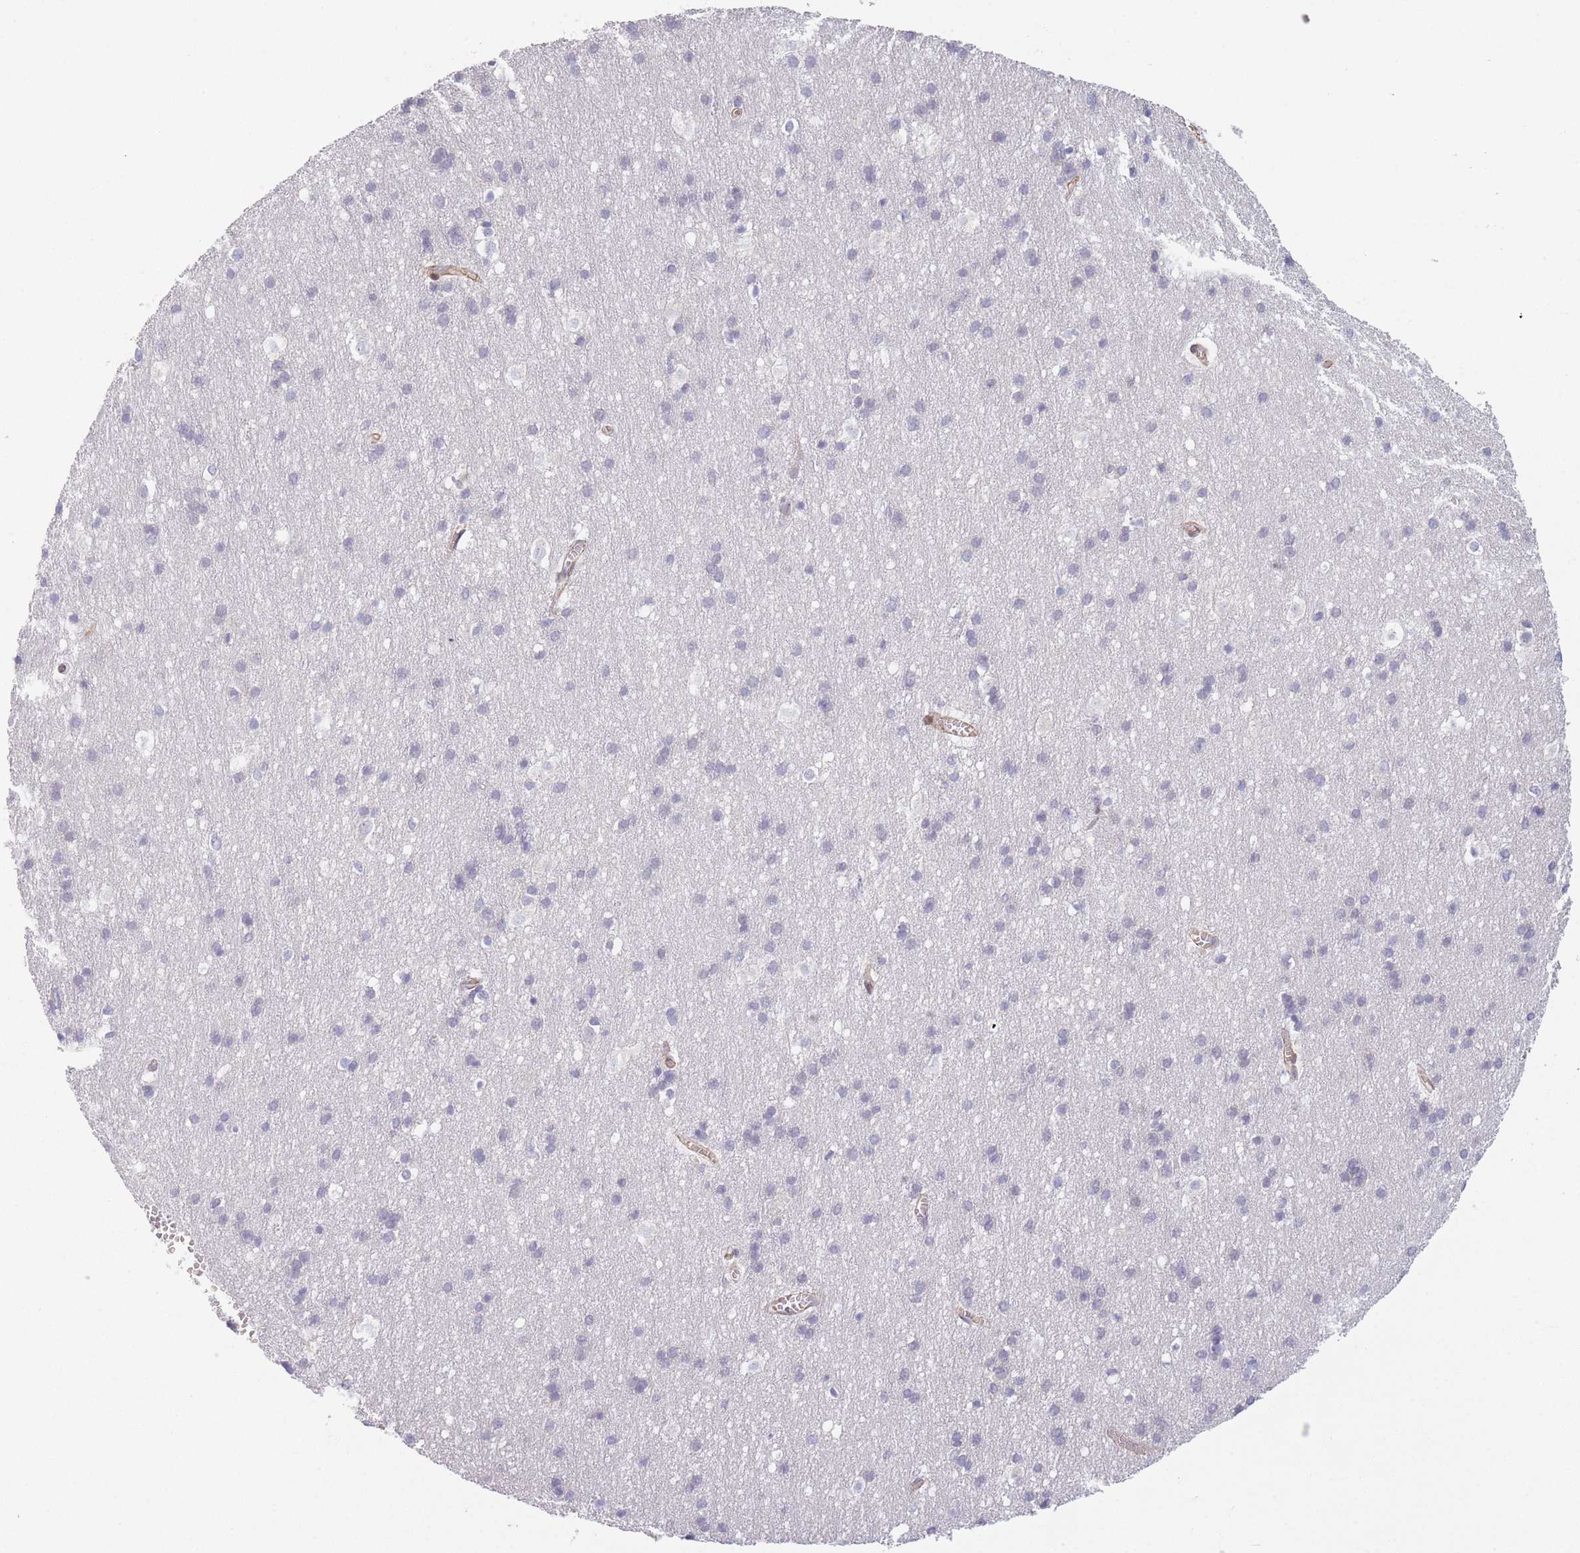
{"staining": {"intensity": "weak", "quantity": ">75%", "location": "cytoplasmic/membranous"}, "tissue": "cerebral cortex", "cell_type": "Endothelial cells", "image_type": "normal", "snomed": [{"axis": "morphology", "description": "Normal tissue, NOS"}, {"axis": "topography", "description": "Cerebral cortex"}], "caption": "An image of human cerebral cortex stained for a protein displays weak cytoplasmic/membranous brown staining in endothelial cells.", "gene": "SLC7A6", "patient": {"sex": "male", "age": 54}}